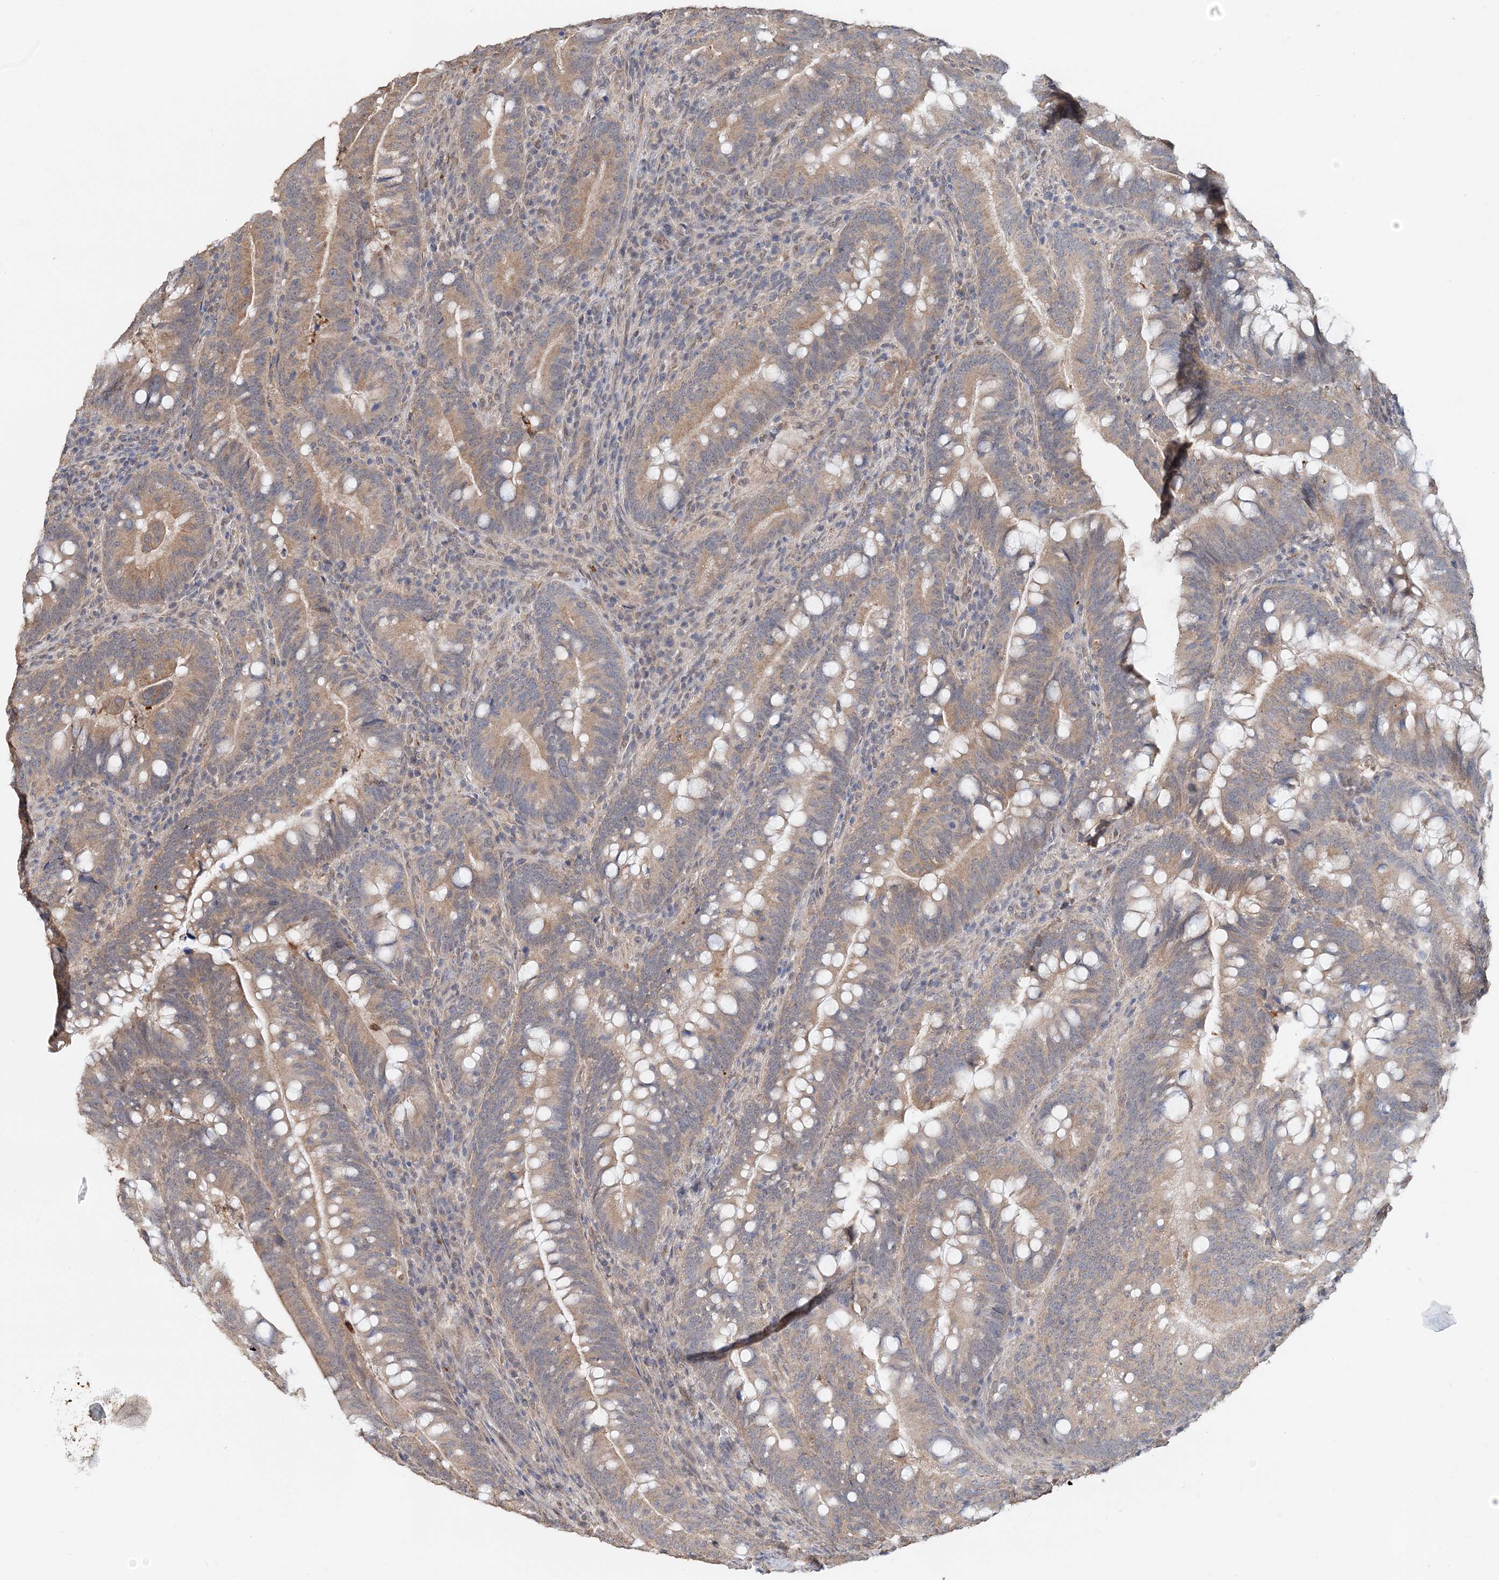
{"staining": {"intensity": "moderate", "quantity": ">75%", "location": "cytoplasmic/membranous"}, "tissue": "colorectal cancer", "cell_type": "Tumor cells", "image_type": "cancer", "snomed": [{"axis": "morphology", "description": "Adenocarcinoma, NOS"}, {"axis": "topography", "description": "Colon"}], "caption": "Immunohistochemical staining of human adenocarcinoma (colorectal) shows moderate cytoplasmic/membranous protein staining in approximately >75% of tumor cells.", "gene": "FBXO38", "patient": {"sex": "female", "age": 66}}